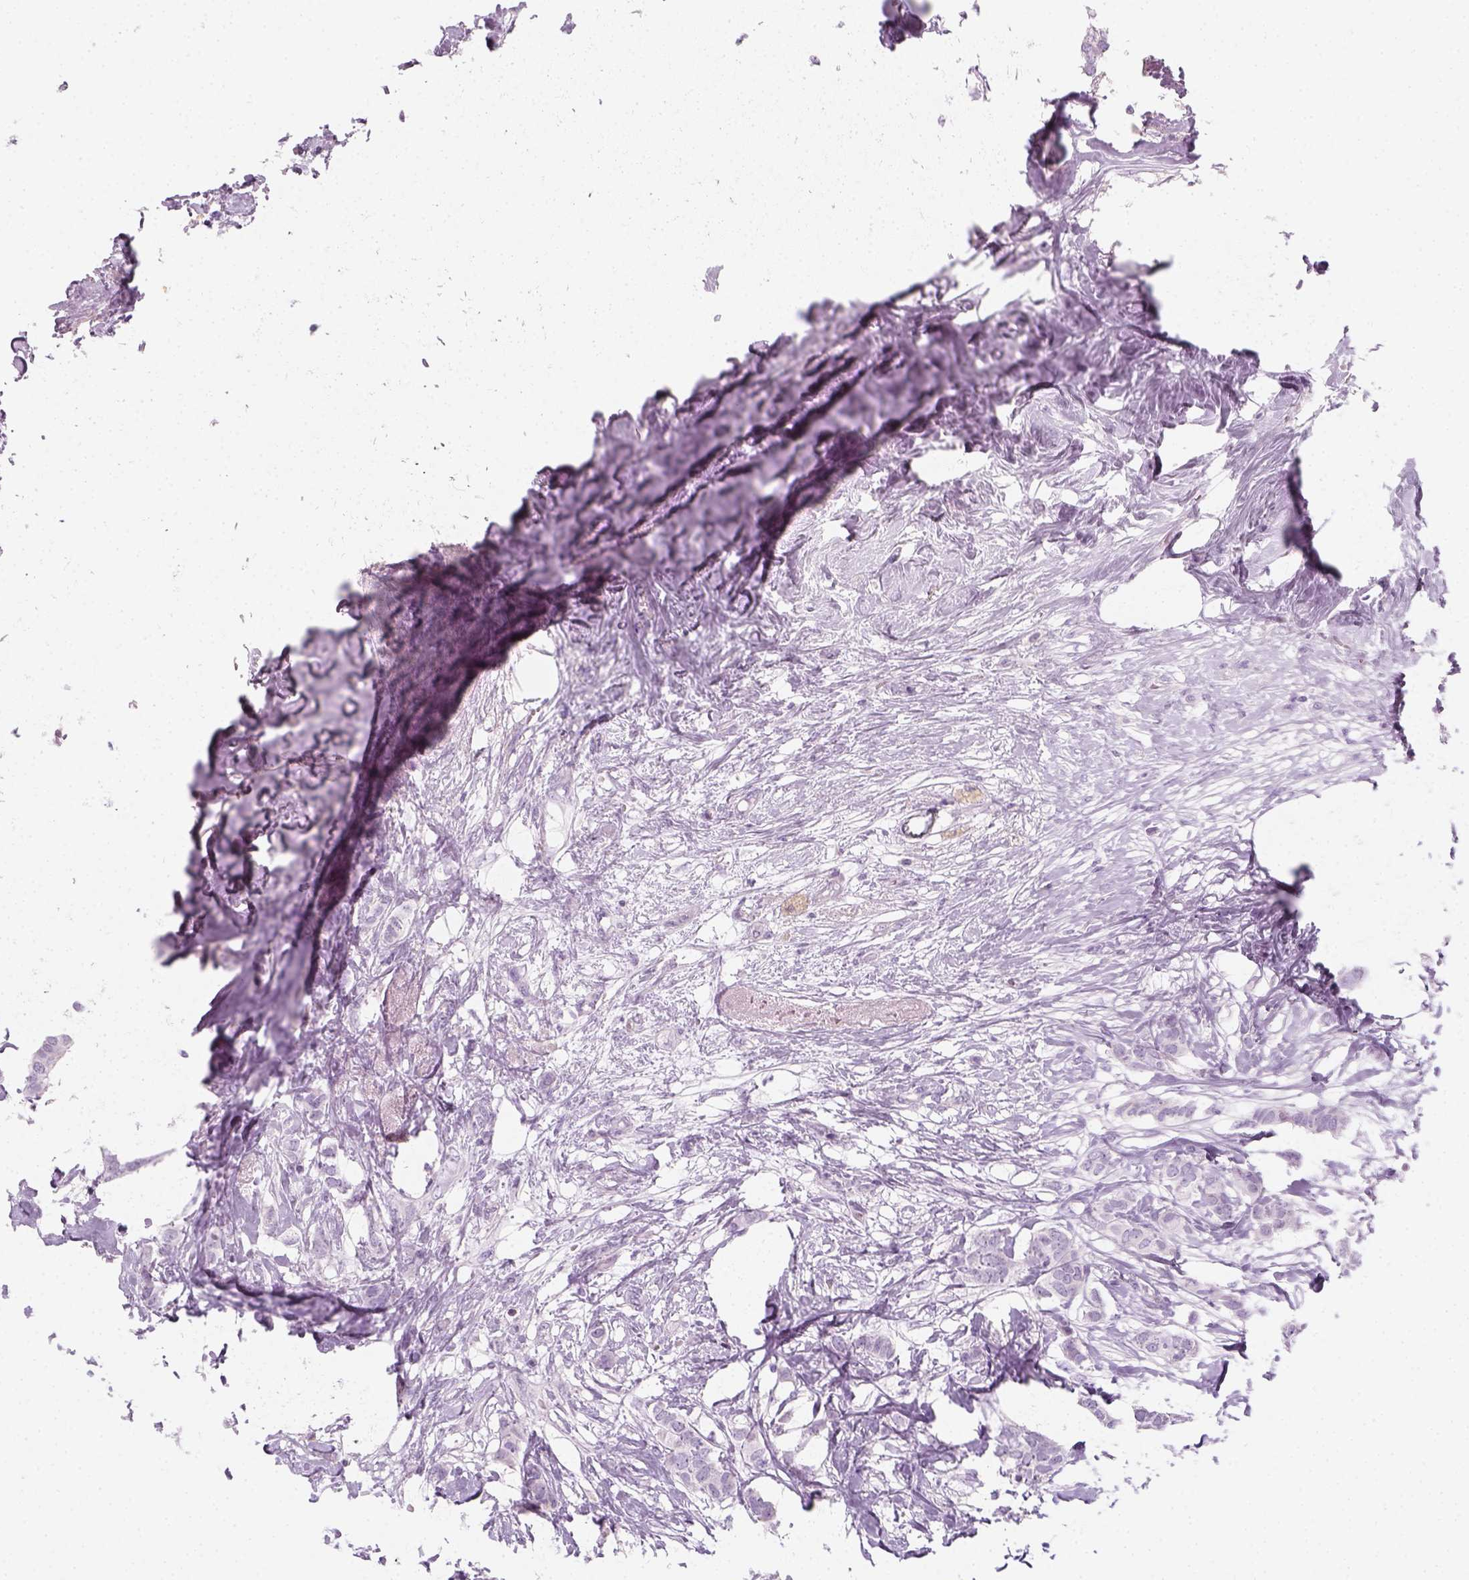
{"staining": {"intensity": "negative", "quantity": "none", "location": "none"}, "tissue": "breast cancer", "cell_type": "Tumor cells", "image_type": "cancer", "snomed": [{"axis": "morphology", "description": "Duct carcinoma"}, {"axis": "topography", "description": "Breast"}], "caption": "Tumor cells show no significant protein positivity in breast cancer (intraductal carcinoma).", "gene": "AQP3", "patient": {"sex": "female", "age": 62}}